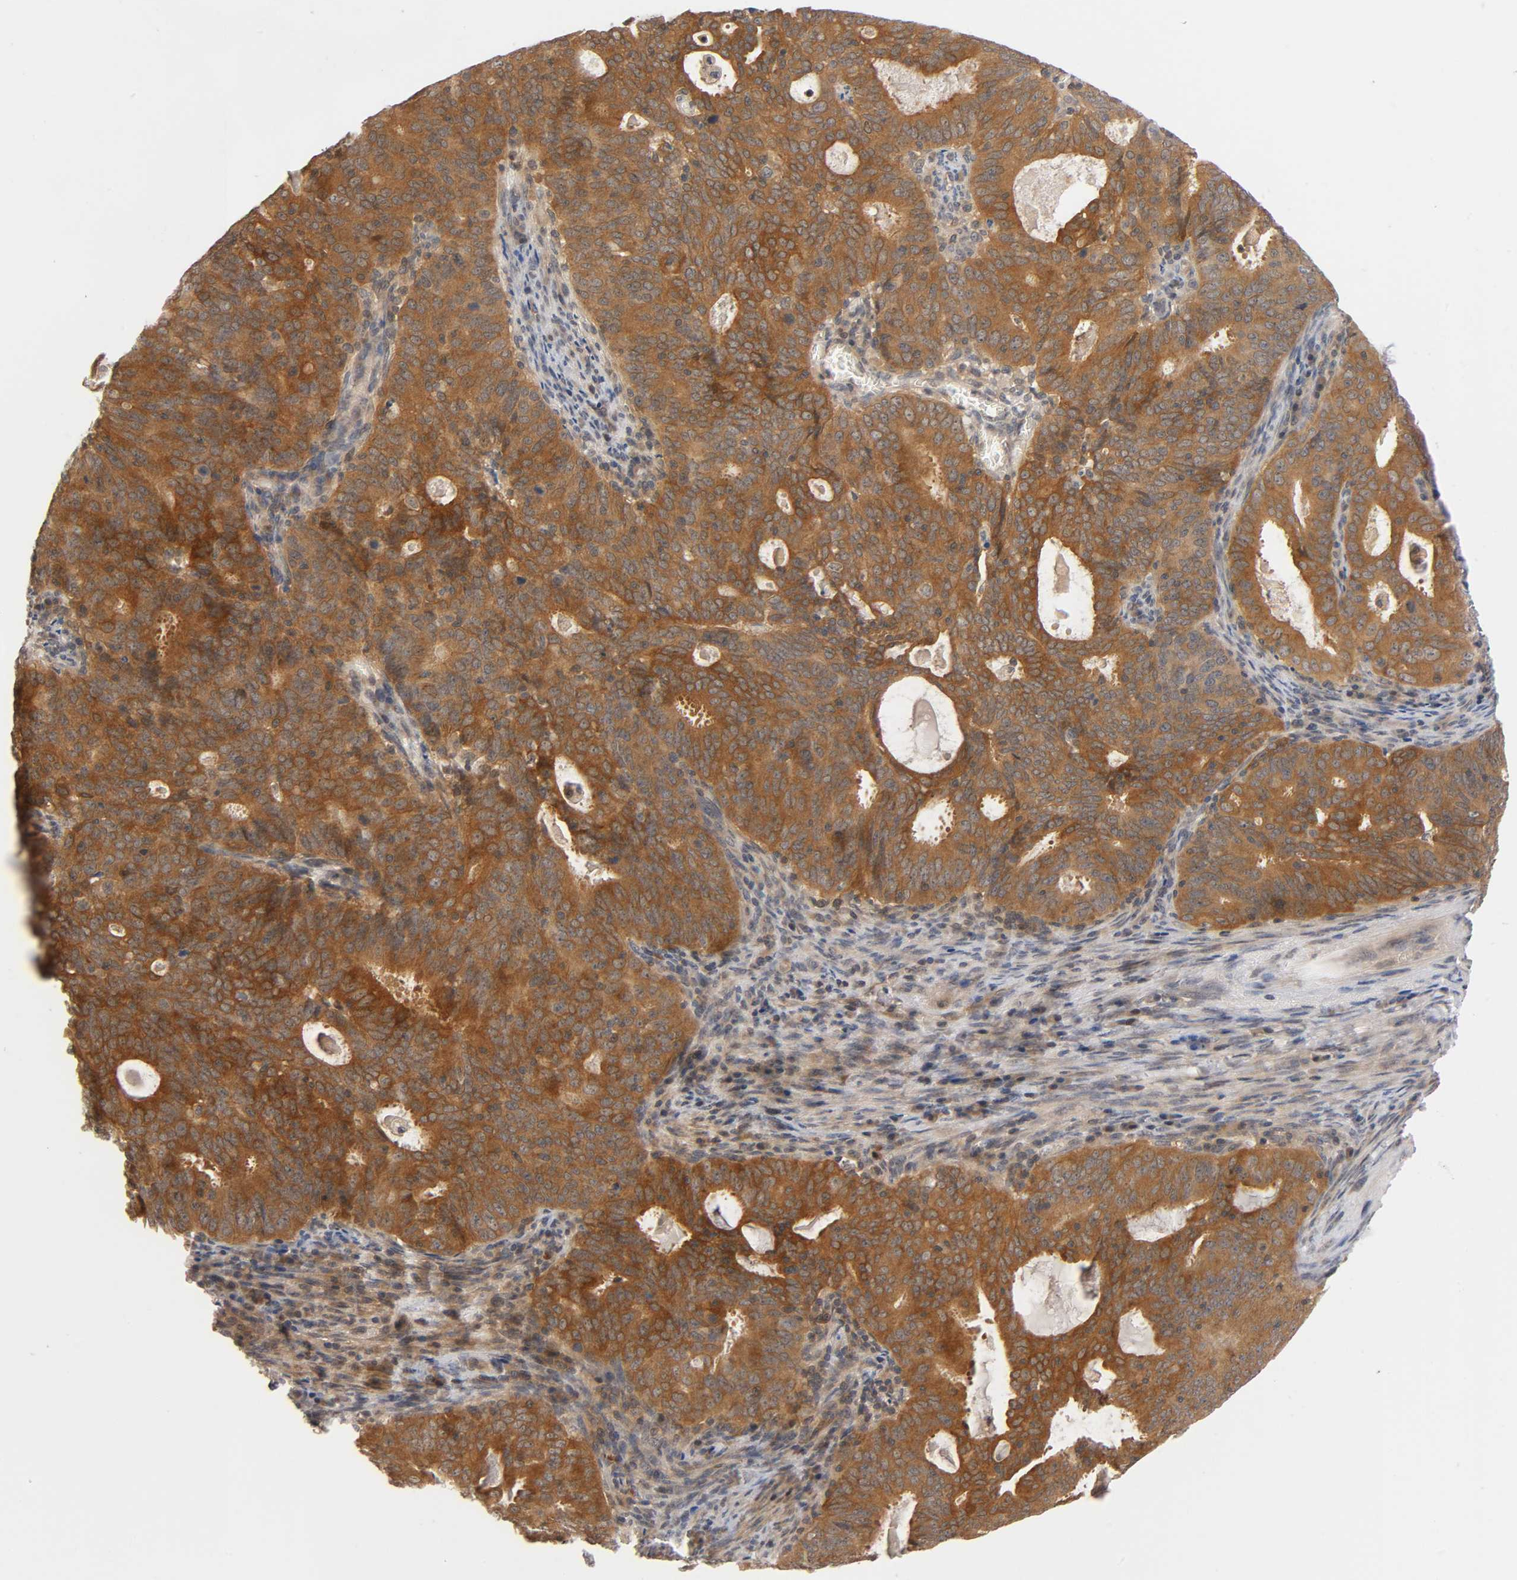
{"staining": {"intensity": "strong", "quantity": ">75%", "location": "cytoplasmic/membranous"}, "tissue": "cervical cancer", "cell_type": "Tumor cells", "image_type": "cancer", "snomed": [{"axis": "morphology", "description": "Adenocarcinoma, NOS"}, {"axis": "topography", "description": "Cervix"}], "caption": "Immunohistochemical staining of human cervical cancer displays high levels of strong cytoplasmic/membranous protein staining in about >75% of tumor cells. Using DAB (3,3'-diaminobenzidine) (brown) and hematoxylin (blue) stains, captured at high magnification using brightfield microscopy.", "gene": "PRKAB1", "patient": {"sex": "female", "age": 44}}